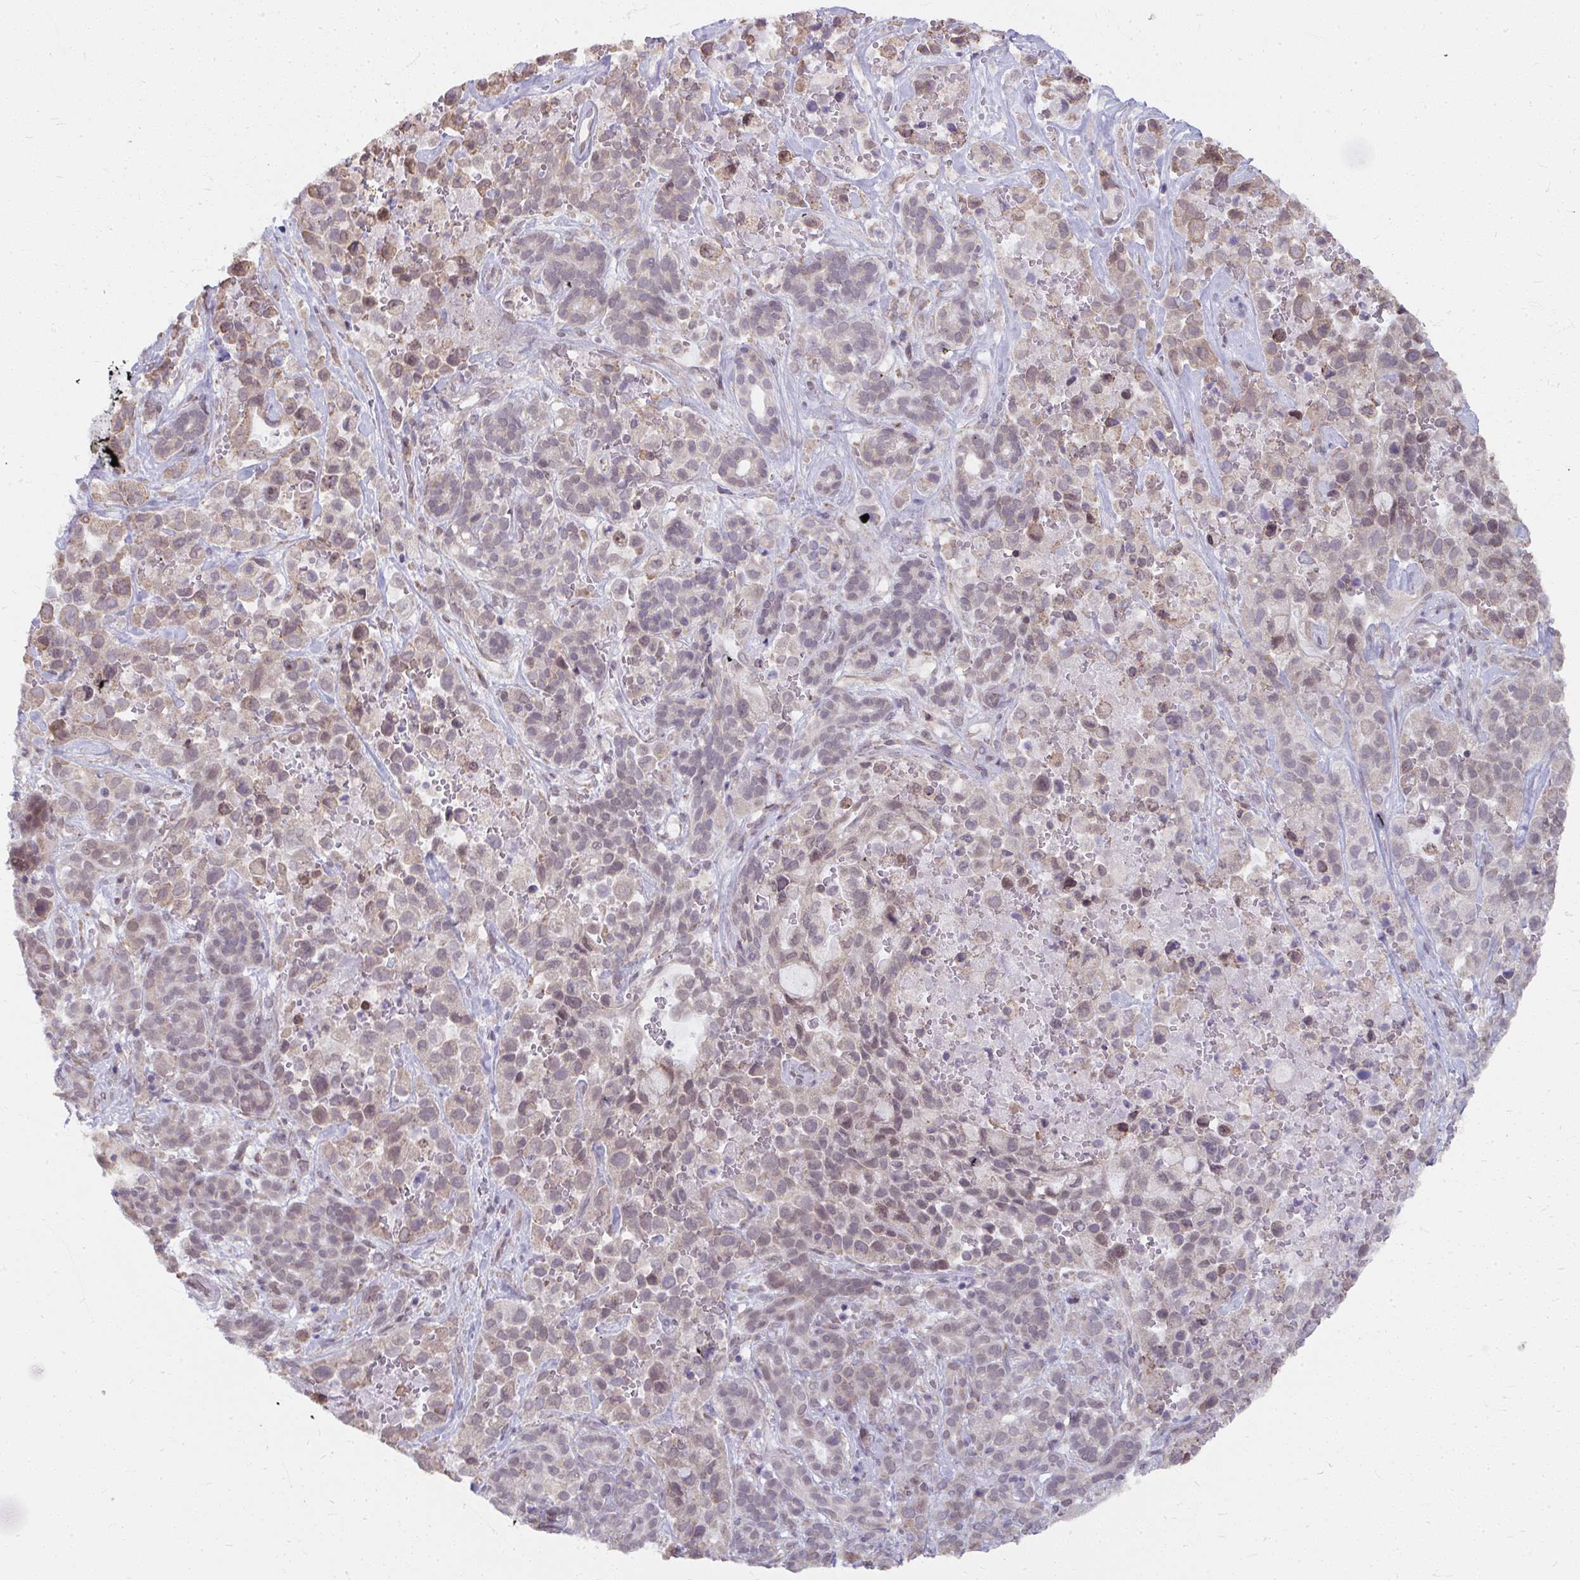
{"staining": {"intensity": "weak", "quantity": "25%-75%", "location": "cytoplasmic/membranous"}, "tissue": "pancreatic cancer", "cell_type": "Tumor cells", "image_type": "cancer", "snomed": [{"axis": "morphology", "description": "Adenocarcinoma, NOS"}, {"axis": "topography", "description": "Pancreas"}], "caption": "Weak cytoplasmic/membranous positivity is seen in about 25%-75% of tumor cells in pancreatic cancer.", "gene": "NMNAT1", "patient": {"sex": "male", "age": 44}}